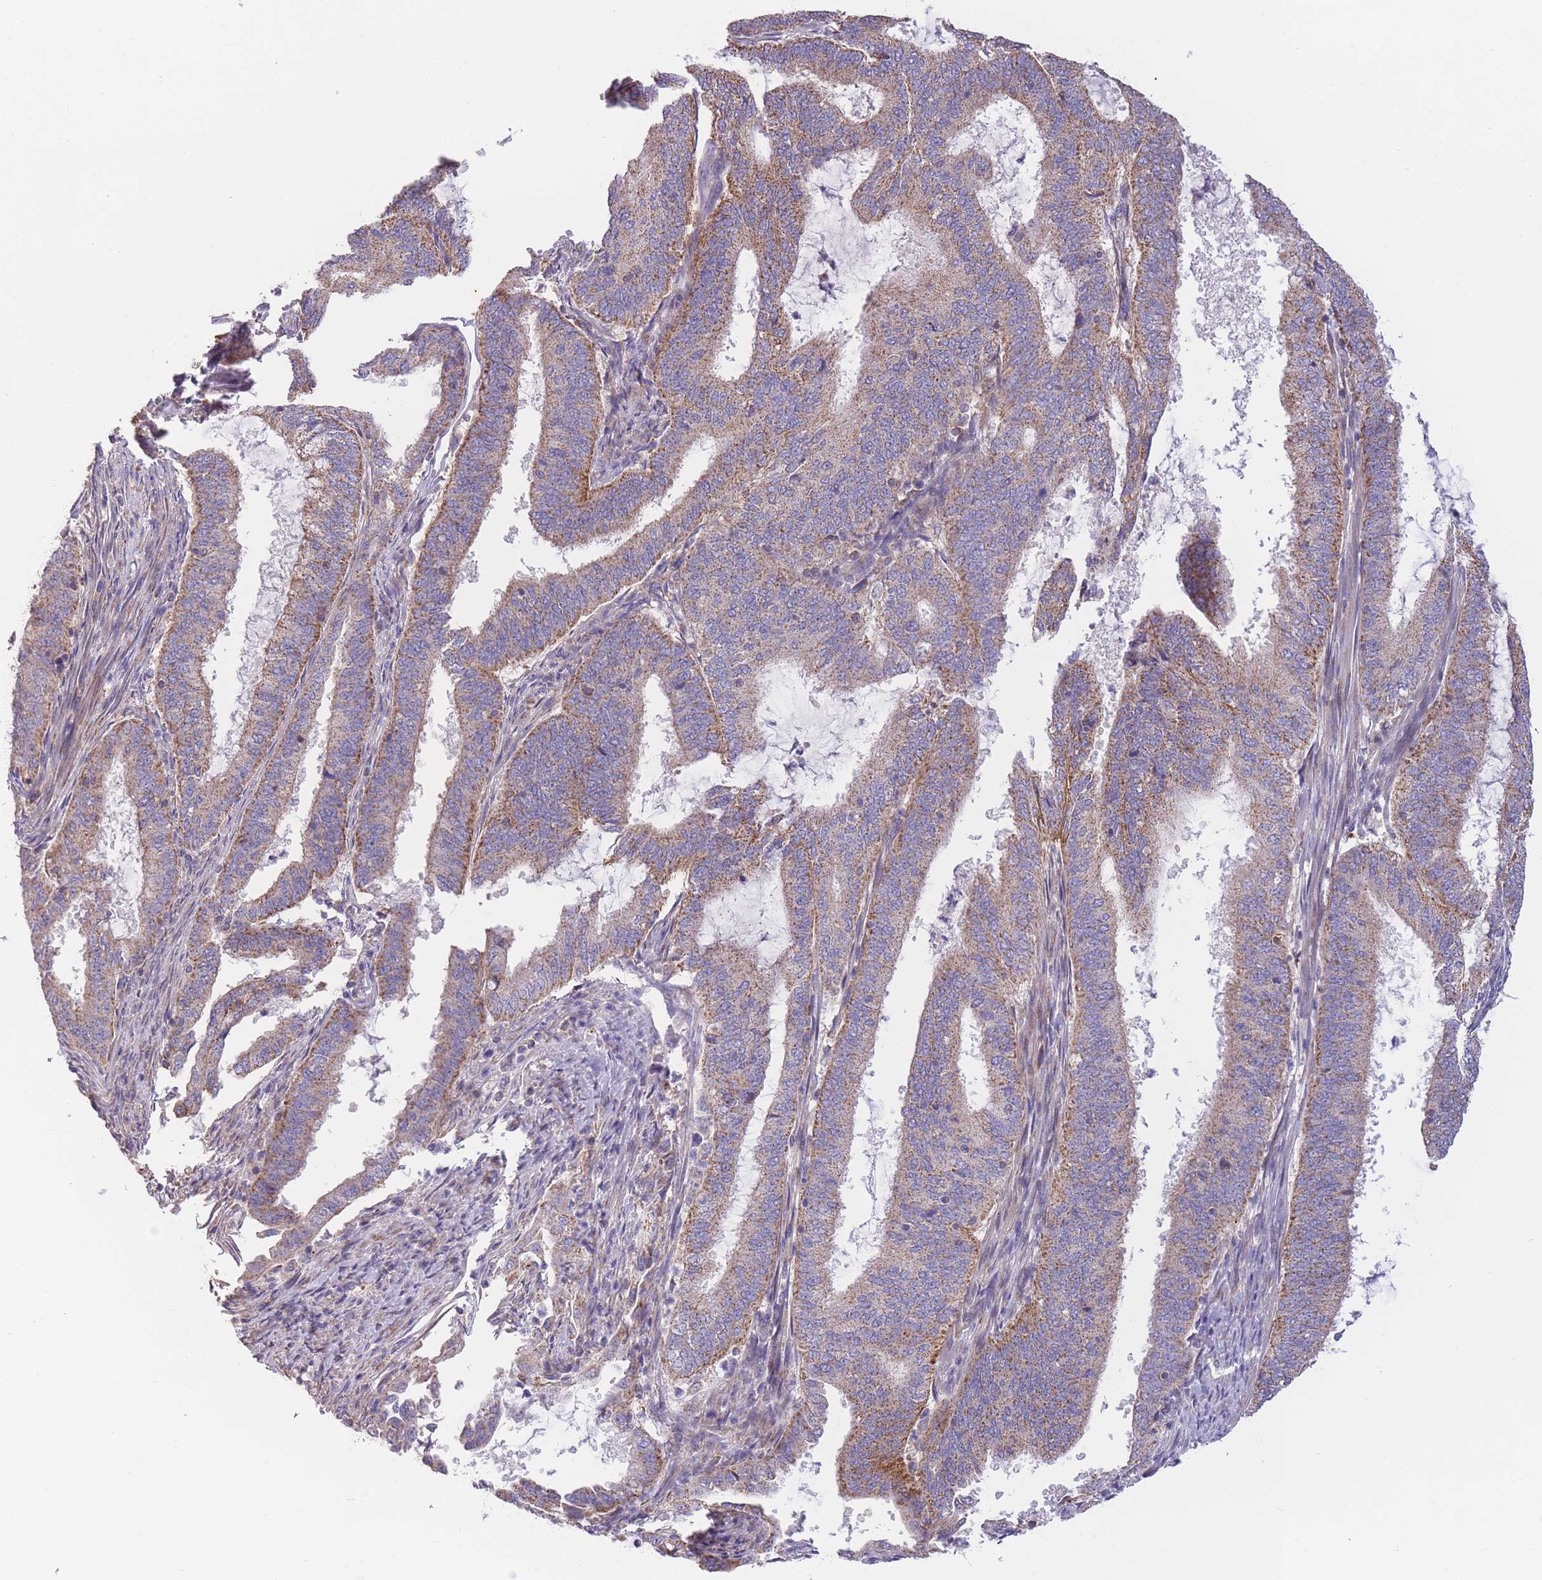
{"staining": {"intensity": "moderate", "quantity": ">75%", "location": "cytoplasmic/membranous"}, "tissue": "endometrial cancer", "cell_type": "Tumor cells", "image_type": "cancer", "snomed": [{"axis": "morphology", "description": "Adenocarcinoma, NOS"}, {"axis": "topography", "description": "Endometrium"}], "caption": "Immunohistochemical staining of endometrial cancer displays medium levels of moderate cytoplasmic/membranous protein expression in approximately >75% of tumor cells.", "gene": "SLC25A42", "patient": {"sex": "female", "age": 51}}